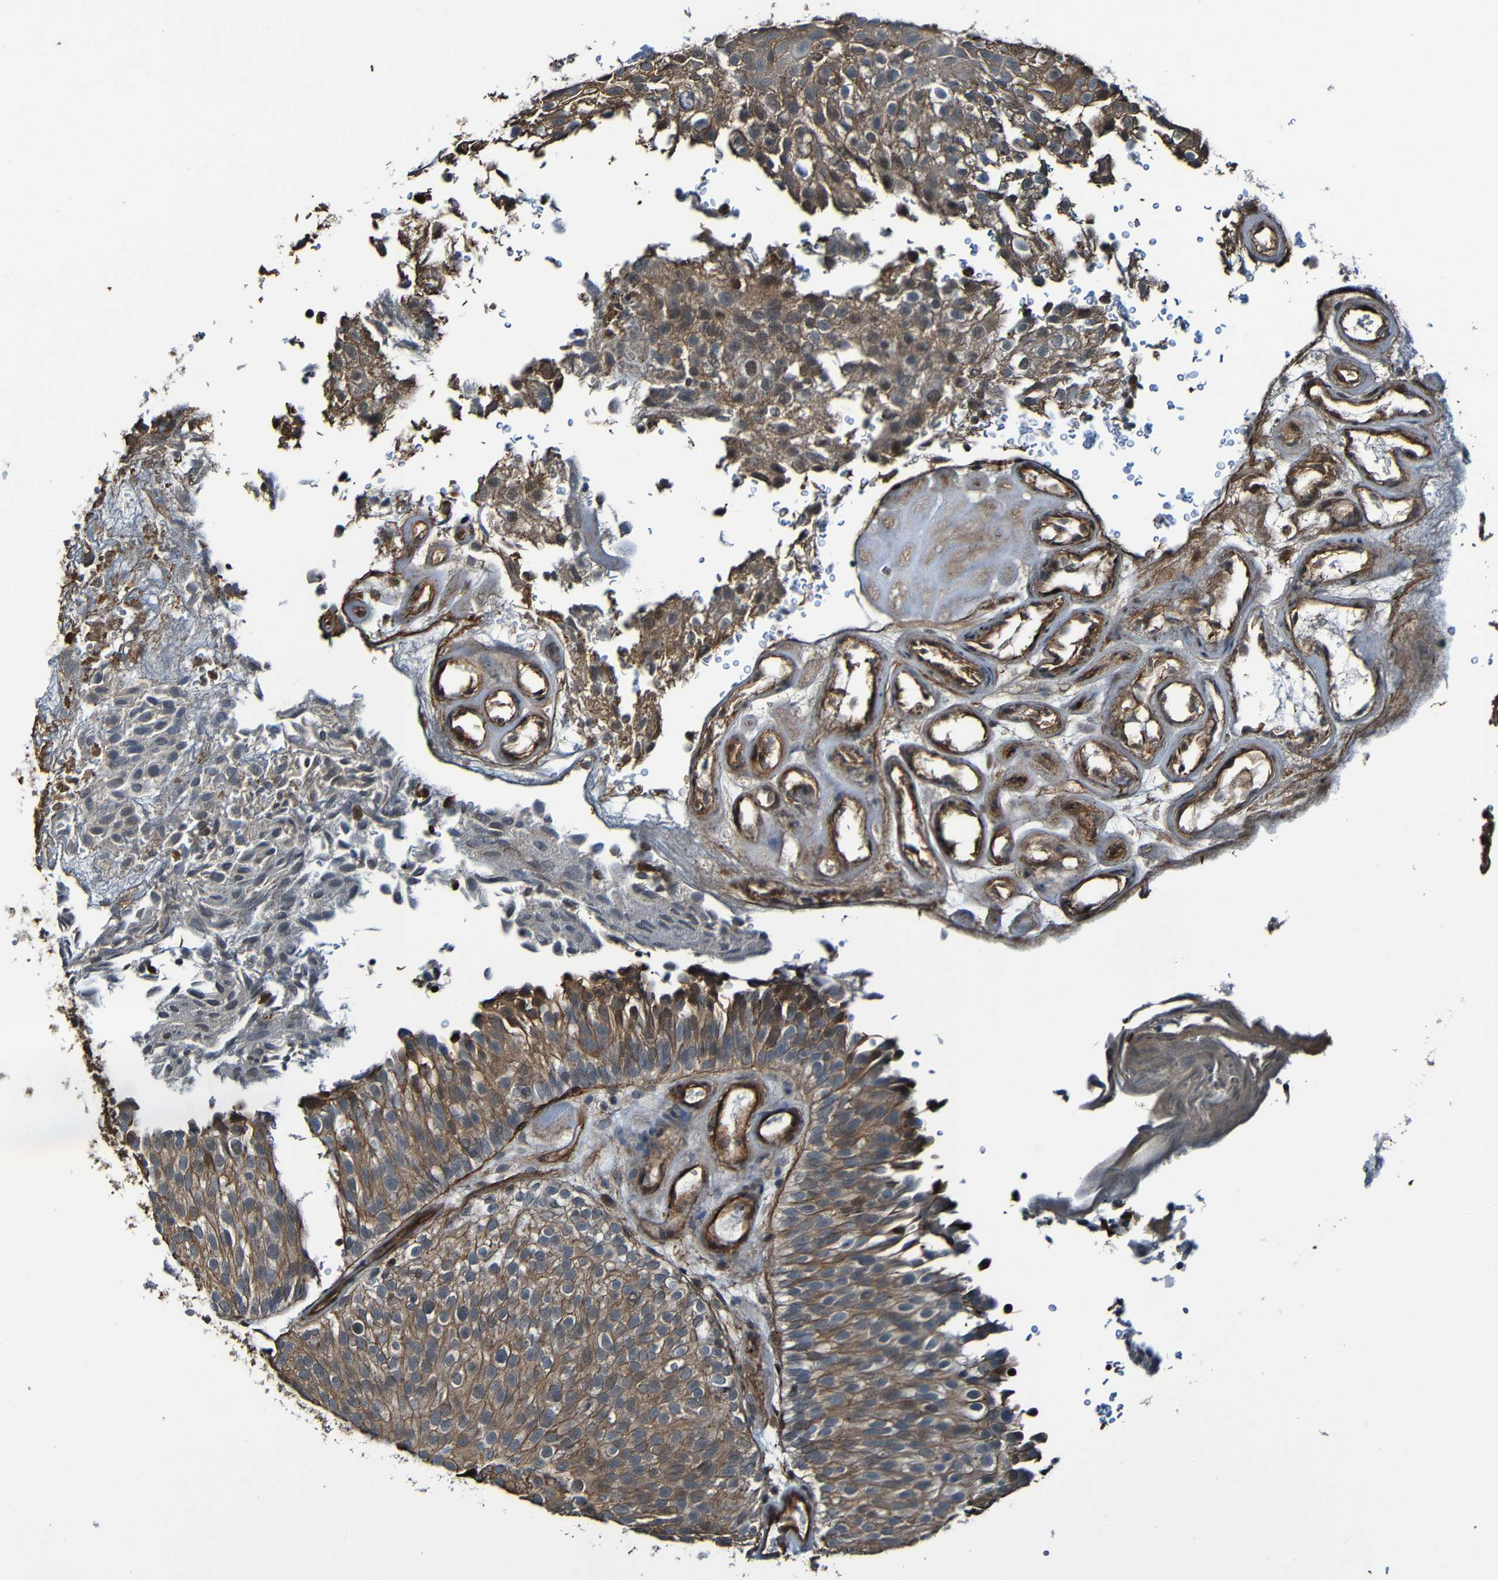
{"staining": {"intensity": "moderate", "quantity": ">75%", "location": "cytoplasmic/membranous"}, "tissue": "urothelial cancer", "cell_type": "Tumor cells", "image_type": "cancer", "snomed": [{"axis": "morphology", "description": "Urothelial carcinoma, Low grade"}, {"axis": "topography", "description": "Urinary bladder"}], "caption": "The micrograph exhibits a brown stain indicating the presence of a protein in the cytoplasmic/membranous of tumor cells in urothelial cancer.", "gene": "LGR5", "patient": {"sex": "male", "age": 78}}